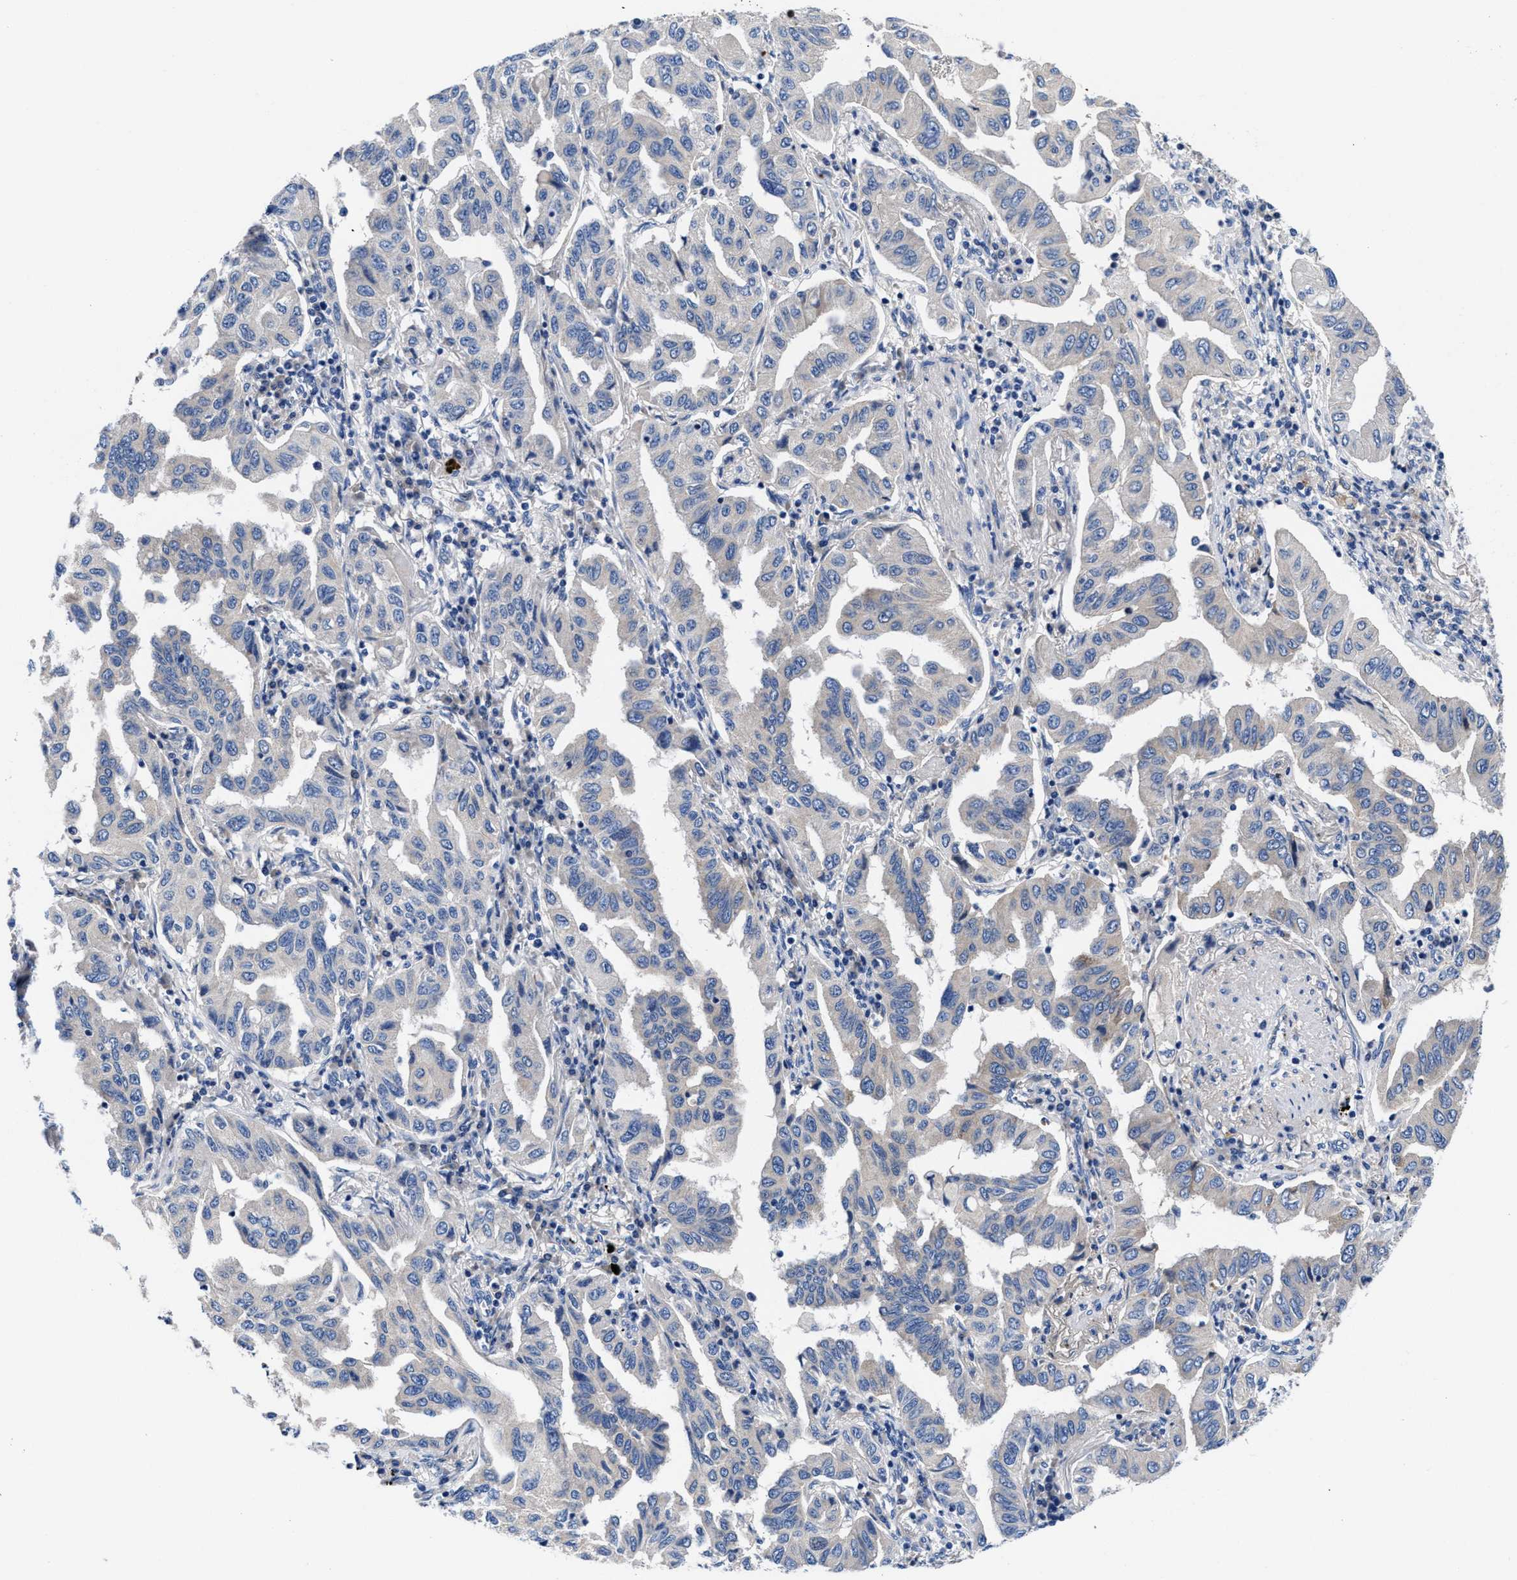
{"staining": {"intensity": "weak", "quantity": "<25%", "location": "cytoplasmic/membranous"}, "tissue": "lung cancer", "cell_type": "Tumor cells", "image_type": "cancer", "snomed": [{"axis": "morphology", "description": "Adenocarcinoma, NOS"}, {"axis": "topography", "description": "Lung"}], "caption": "Image shows no protein staining in tumor cells of lung cancer tissue.", "gene": "DHRS13", "patient": {"sex": "female", "age": 65}}